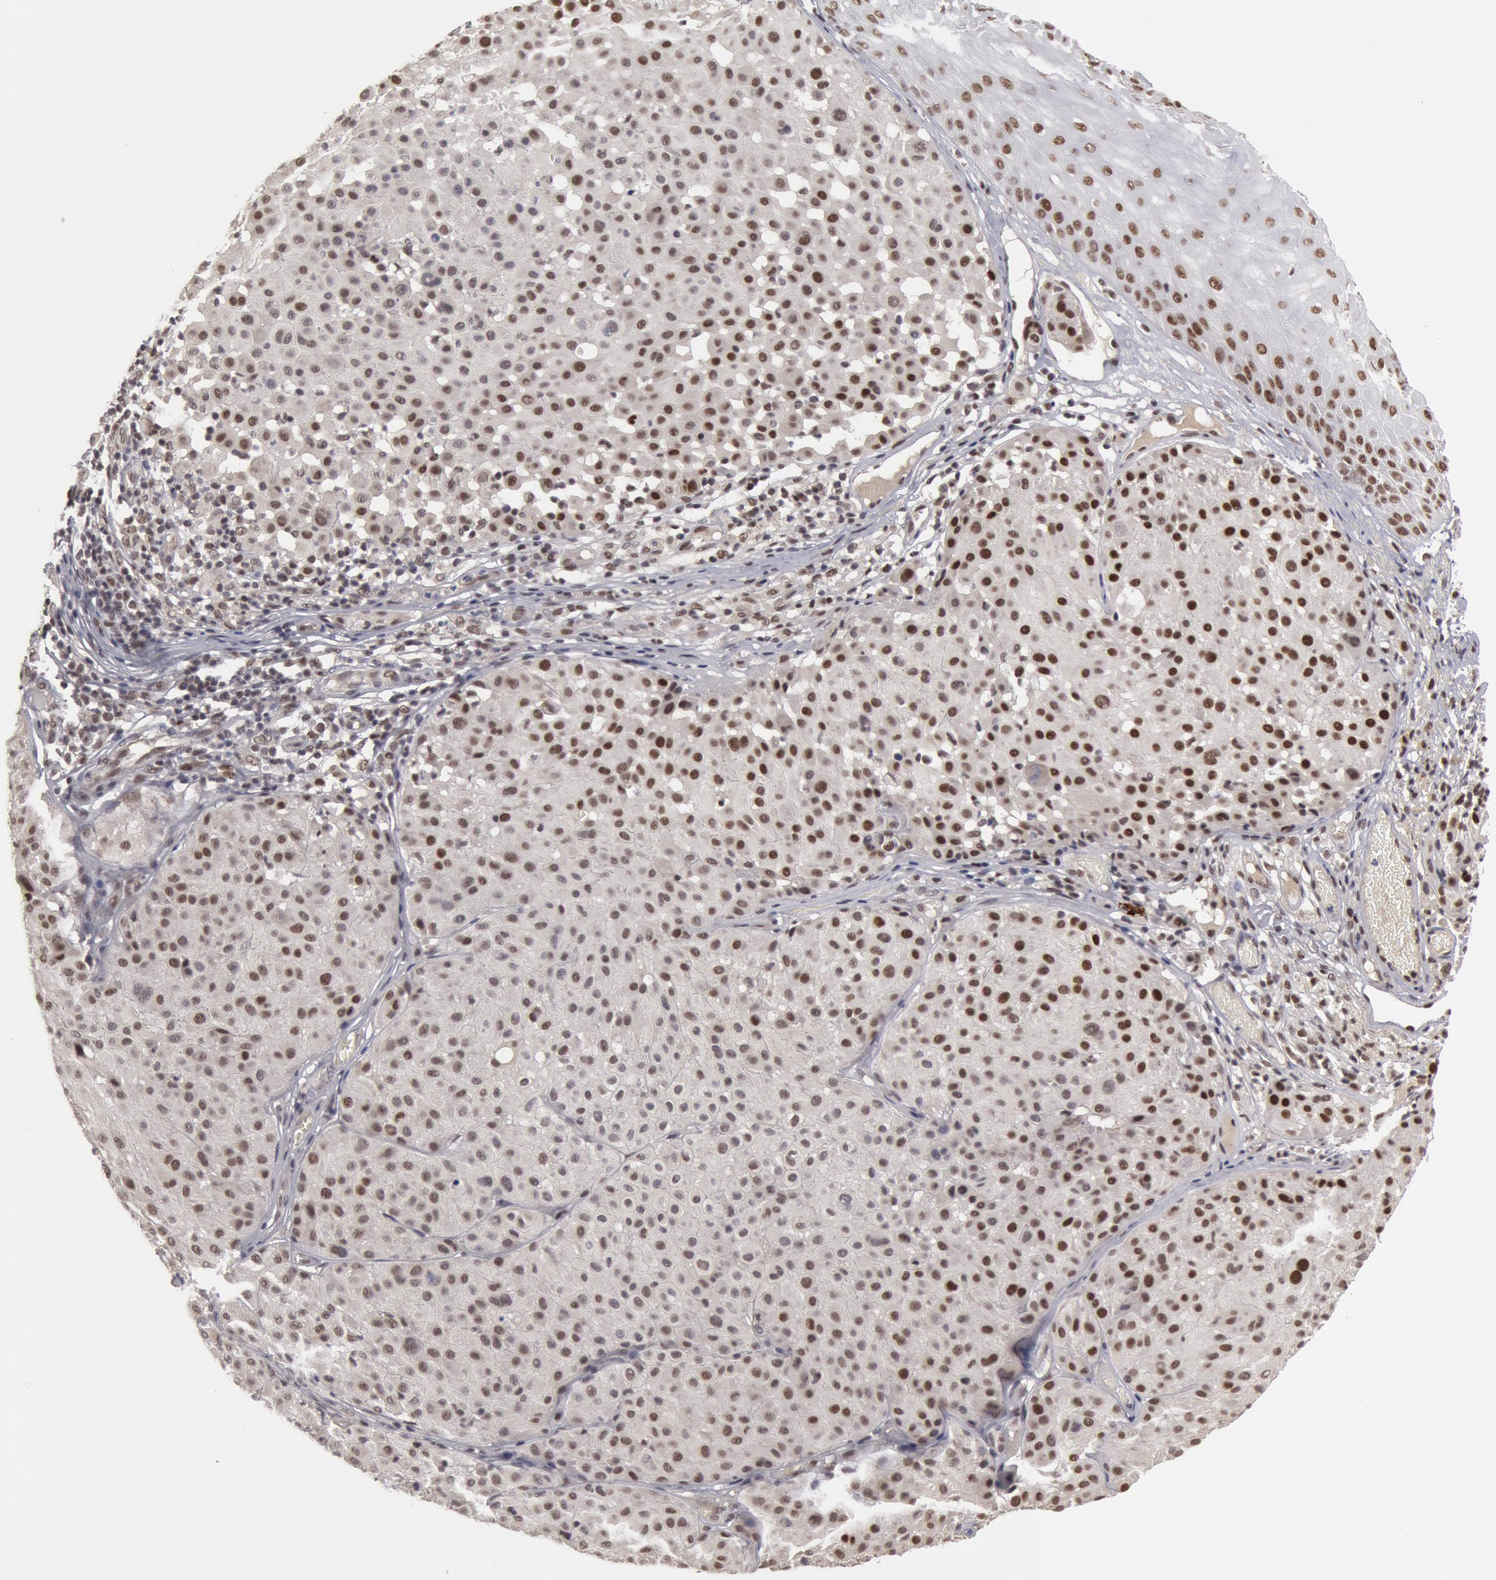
{"staining": {"intensity": "weak", "quantity": "25%-75%", "location": "nuclear"}, "tissue": "melanoma", "cell_type": "Tumor cells", "image_type": "cancer", "snomed": [{"axis": "morphology", "description": "Malignant melanoma, NOS"}, {"axis": "topography", "description": "Skin"}], "caption": "Immunohistochemical staining of human malignant melanoma shows low levels of weak nuclear expression in approximately 25%-75% of tumor cells. (DAB (3,3'-diaminobenzidine) = brown stain, brightfield microscopy at high magnification).", "gene": "PPP4R3B", "patient": {"sex": "male", "age": 36}}